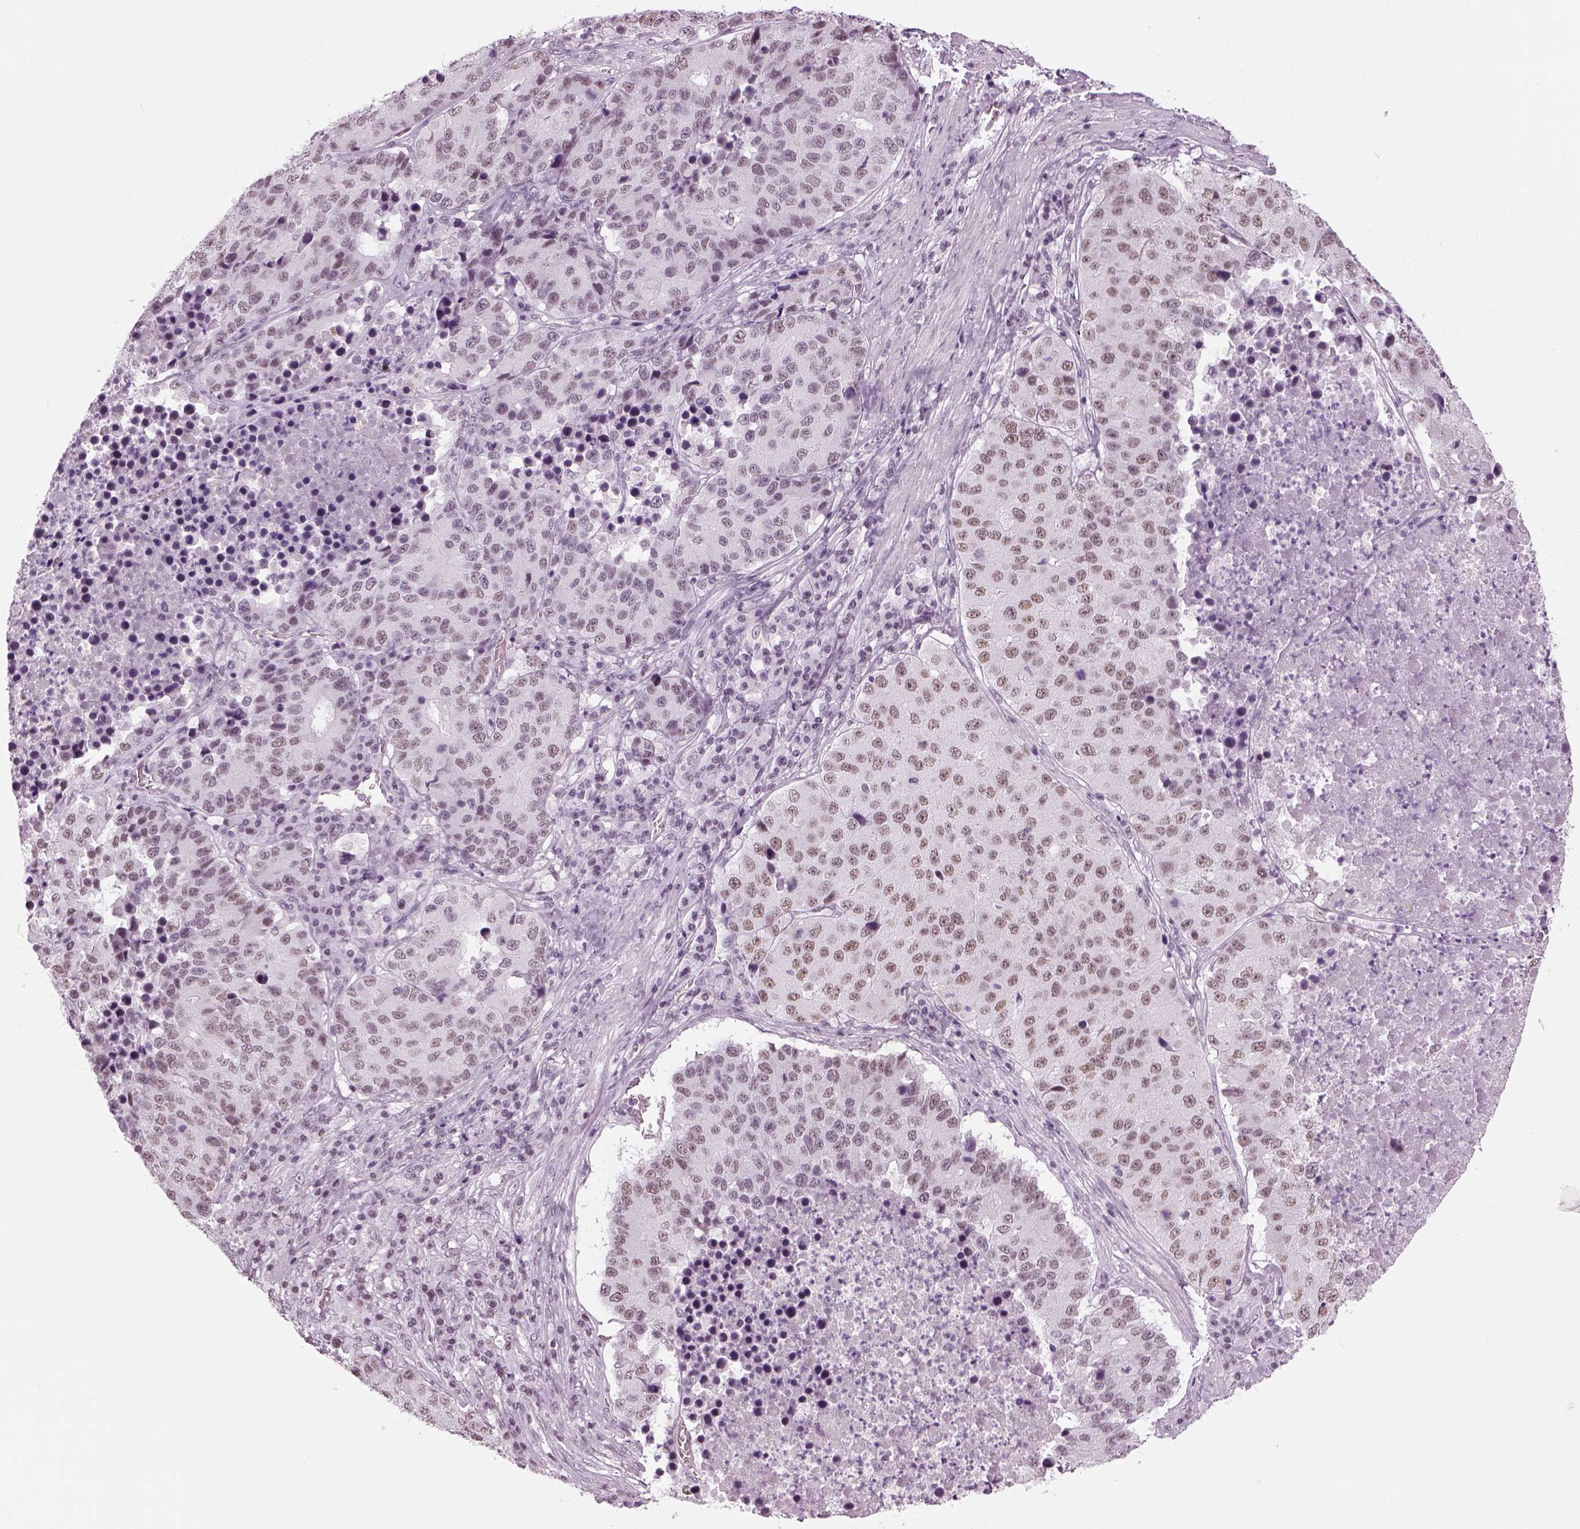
{"staining": {"intensity": "weak", "quantity": "<25%", "location": "nuclear"}, "tissue": "stomach cancer", "cell_type": "Tumor cells", "image_type": "cancer", "snomed": [{"axis": "morphology", "description": "Adenocarcinoma, NOS"}, {"axis": "topography", "description": "Stomach"}], "caption": "Stomach adenocarcinoma was stained to show a protein in brown. There is no significant expression in tumor cells.", "gene": "KCNG2", "patient": {"sex": "male", "age": 71}}